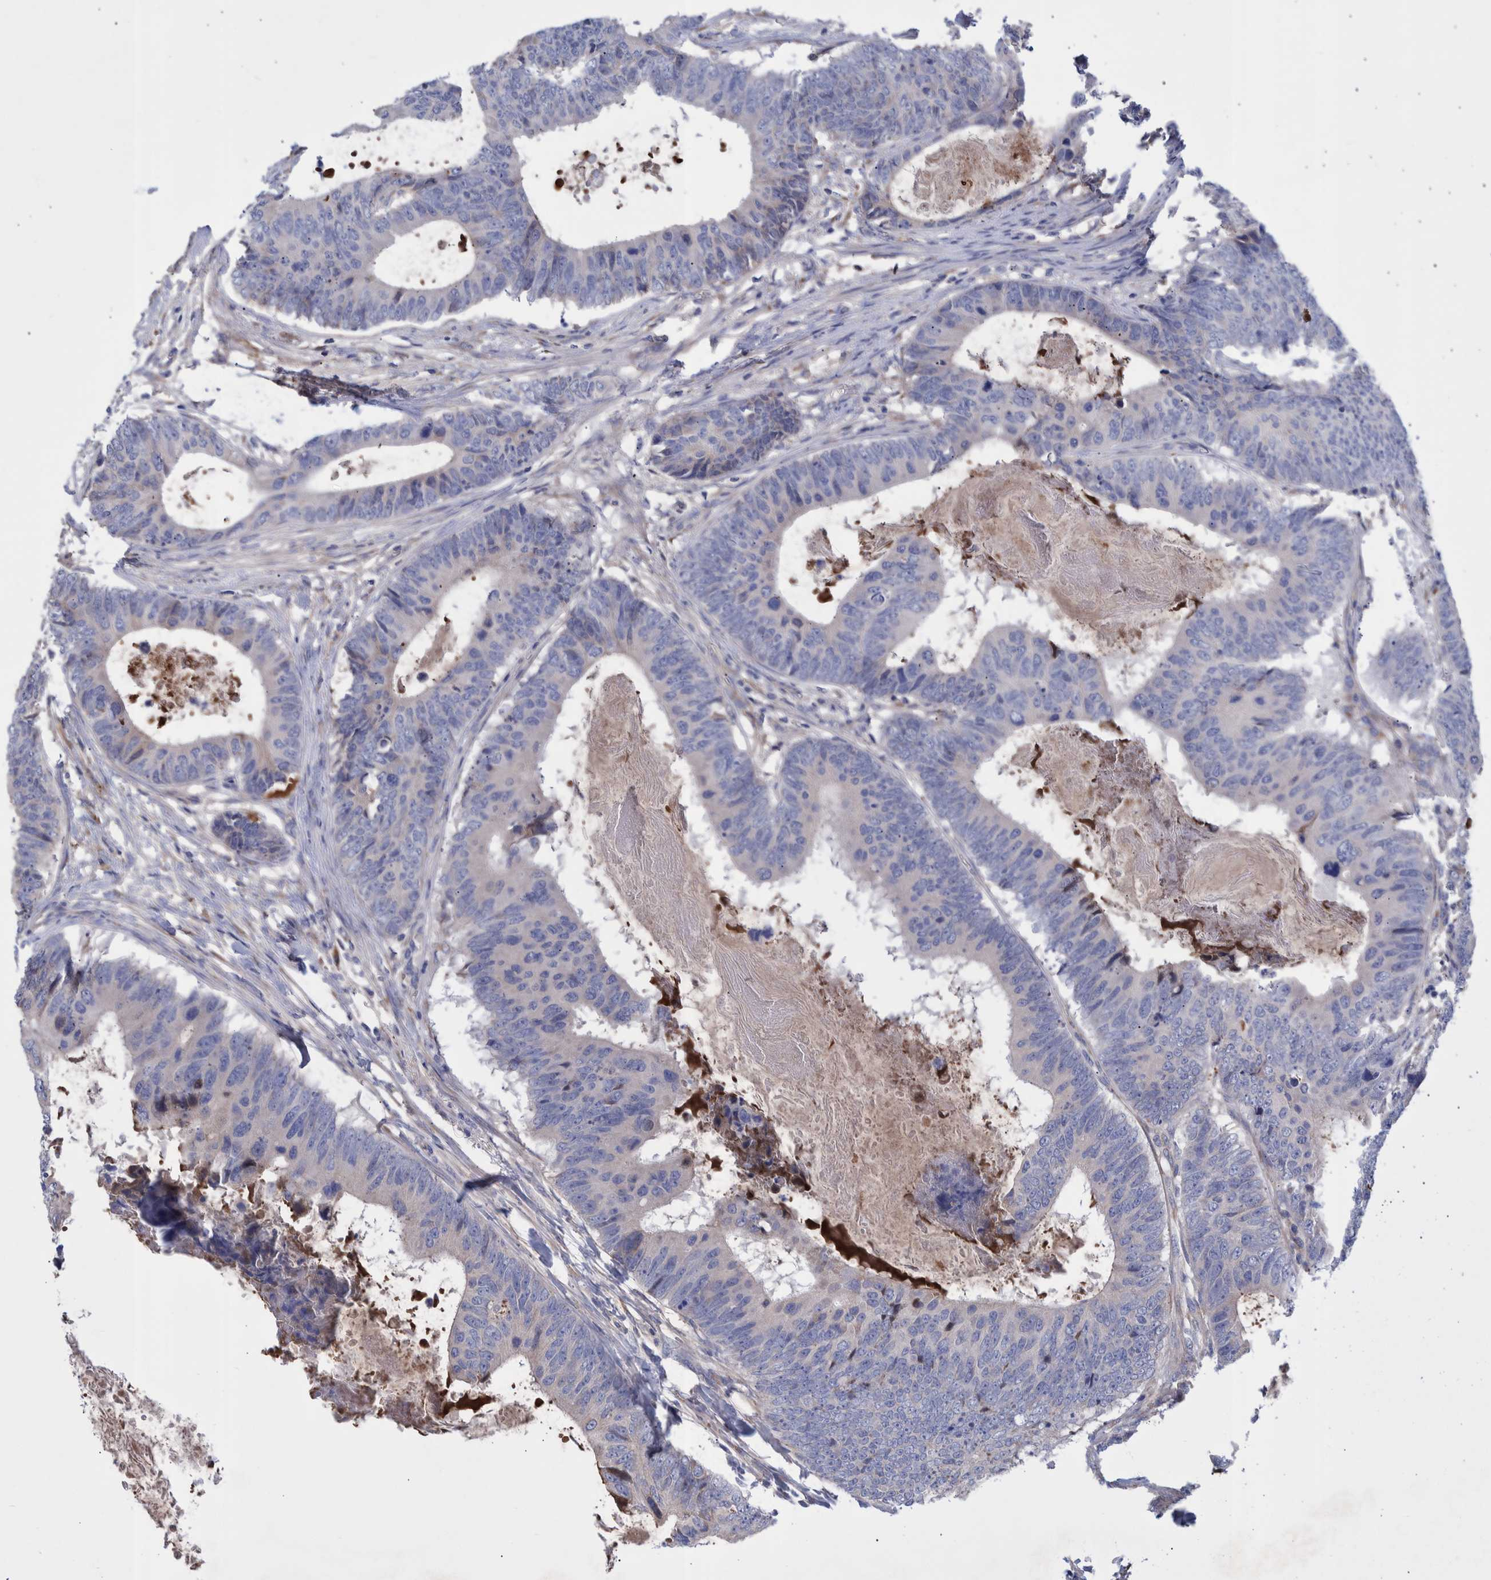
{"staining": {"intensity": "negative", "quantity": "none", "location": "none"}, "tissue": "colorectal cancer", "cell_type": "Tumor cells", "image_type": "cancer", "snomed": [{"axis": "morphology", "description": "Adenocarcinoma, NOS"}, {"axis": "topography", "description": "Colon"}], "caption": "Colorectal adenocarcinoma stained for a protein using IHC exhibits no positivity tumor cells.", "gene": "DLL4", "patient": {"sex": "male", "age": 56}}